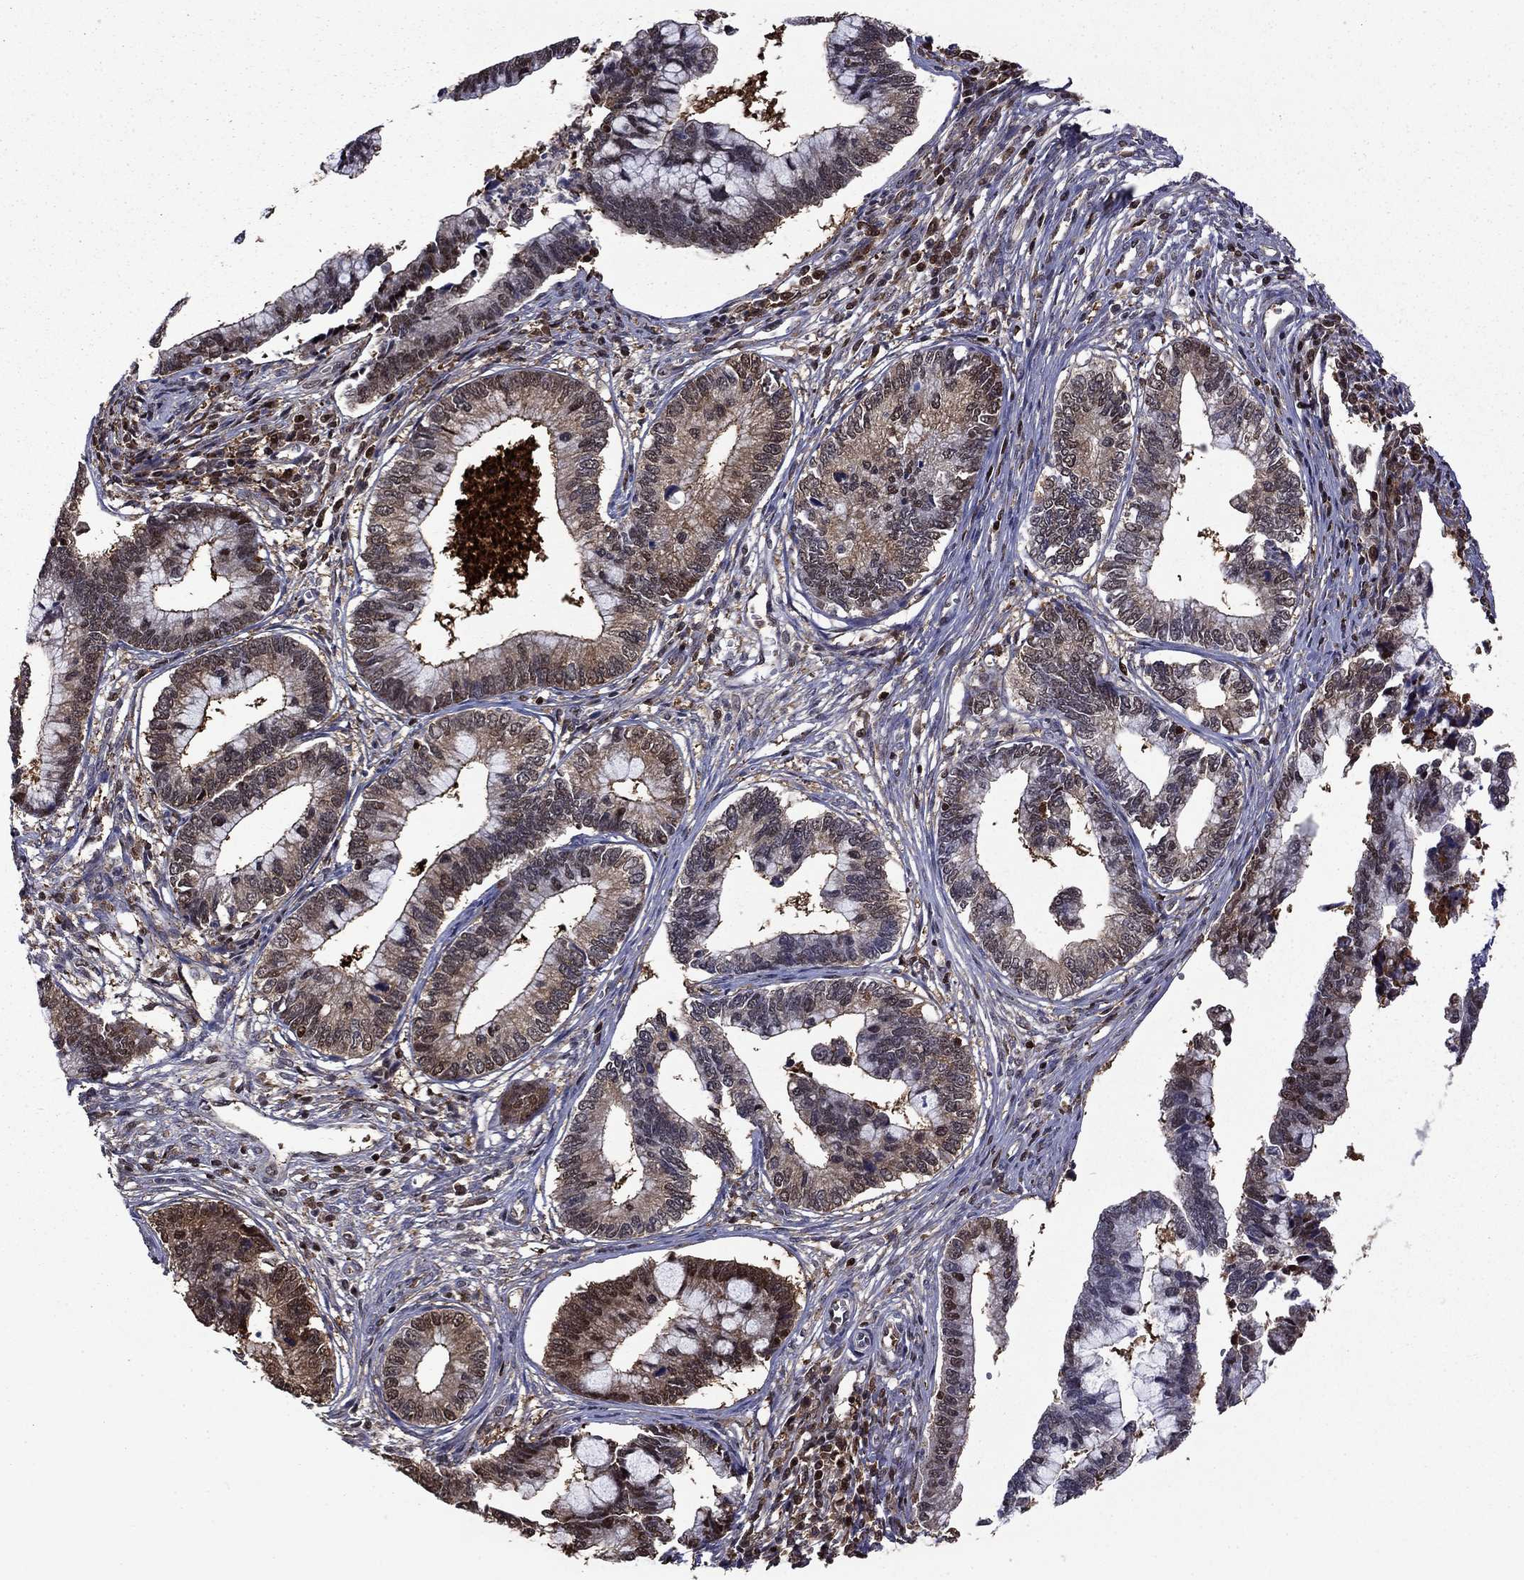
{"staining": {"intensity": "strong", "quantity": "<25%", "location": "cytoplasmic/membranous,nuclear"}, "tissue": "cervical cancer", "cell_type": "Tumor cells", "image_type": "cancer", "snomed": [{"axis": "morphology", "description": "Adenocarcinoma, NOS"}, {"axis": "topography", "description": "Cervix"}], "caption": "The photomicrograph demonstrates staining of adenocarcinoma (cervical), revealing strong cytoplasmic/membranous and nuclear protein staining (brown color) within tumor cells.", "gene": "APPBP2", "patient": {"sex": "female", "age": 44}}